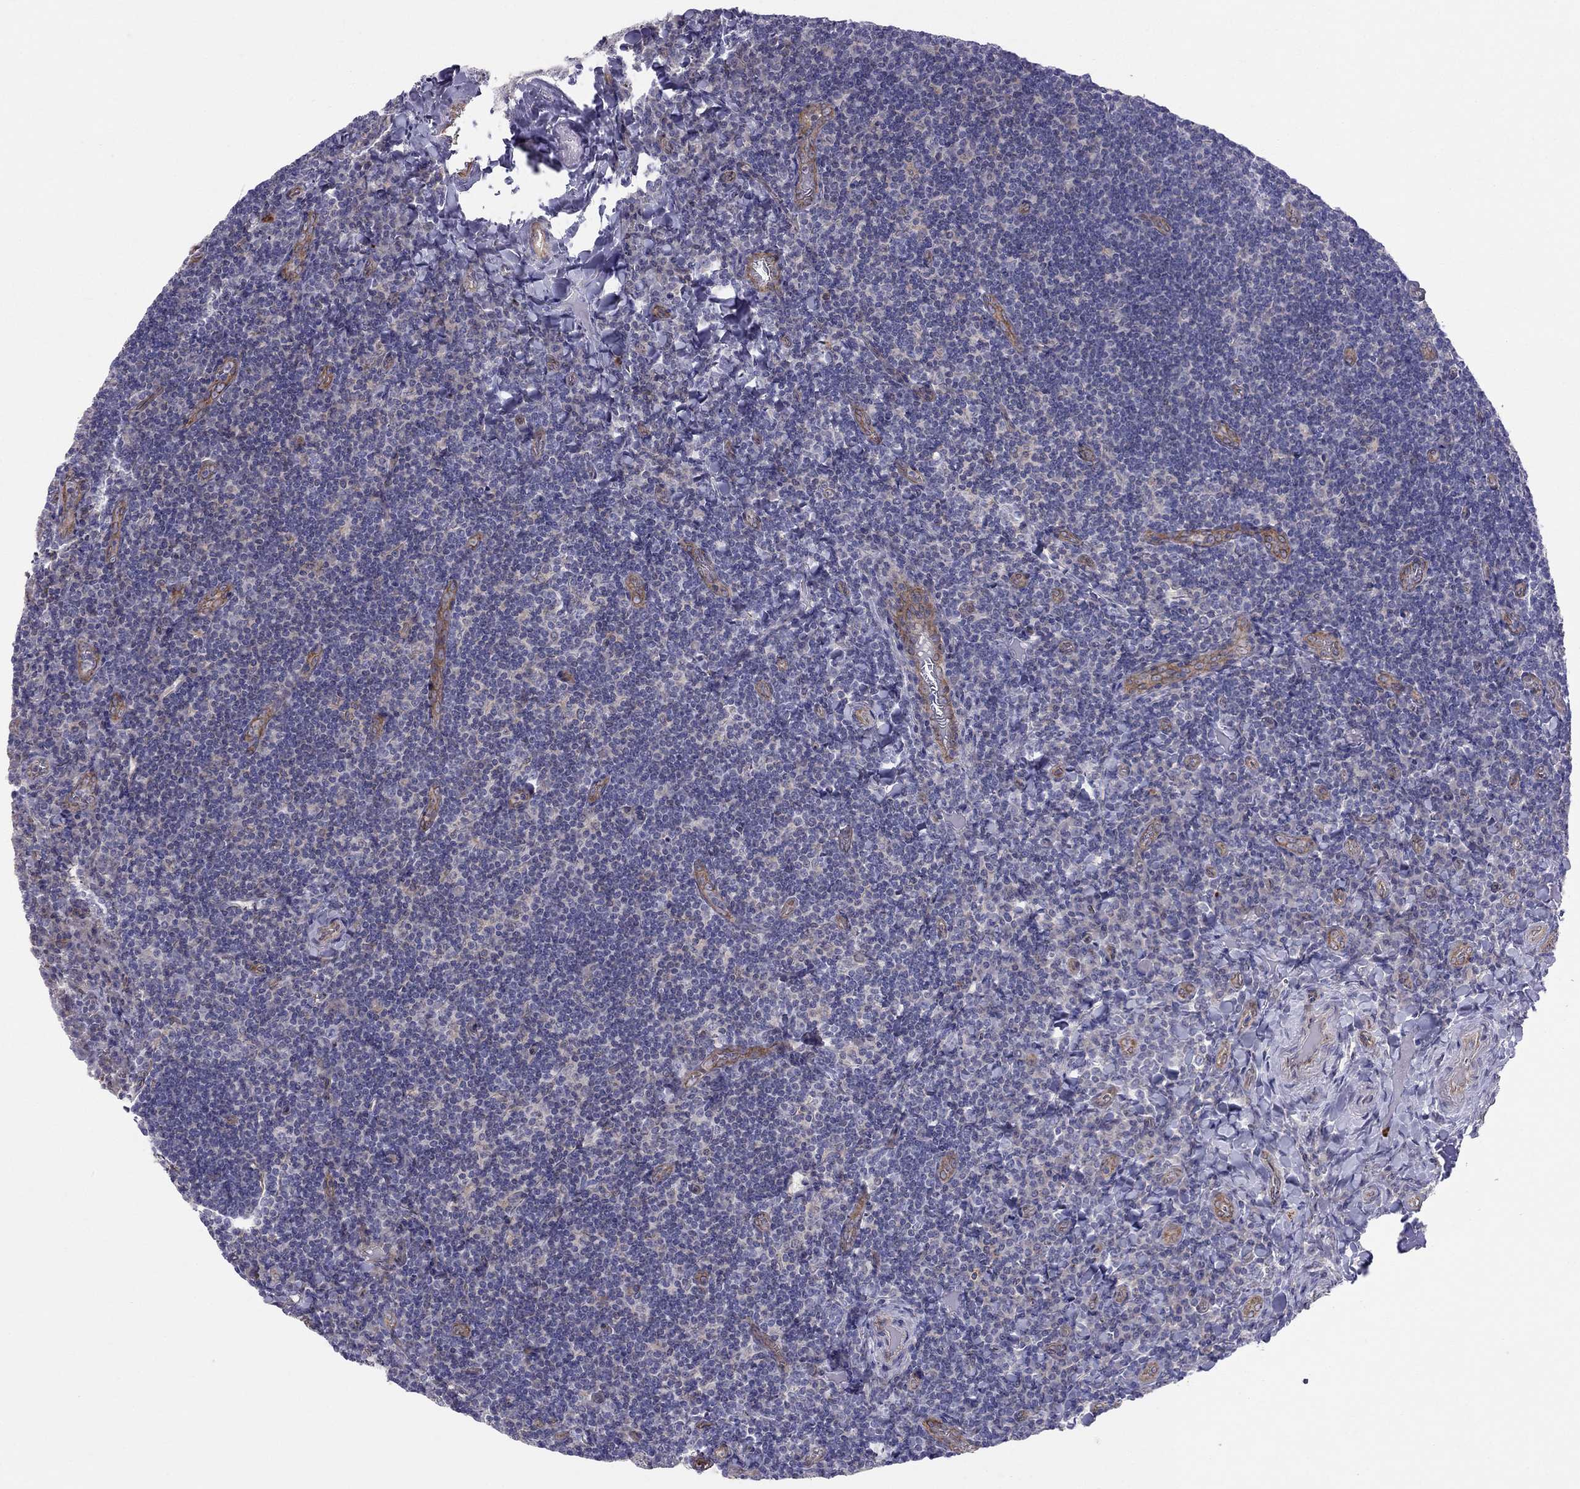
{"staining": {"intensity": "negative", "quantity": "none", "location": "none"}, "tissue": "tonsil", "cell_type": "Germinal center cells", "image_type": "normal", "snomed": [{"axis": "morphology", "description": "Normal tissue, NOS"}, {"axis": "morphology", "description": "Inflammation, NOS"}, {"axis": "topography", "description": "Tonsil"}], "caption": "This is an immunohistochemistry photomicrograph of unremarkable human tonsil. There is no staining in germinal center cells.", "gene": "ENOX1", "patient": {"sex": "female", "age": 31}}